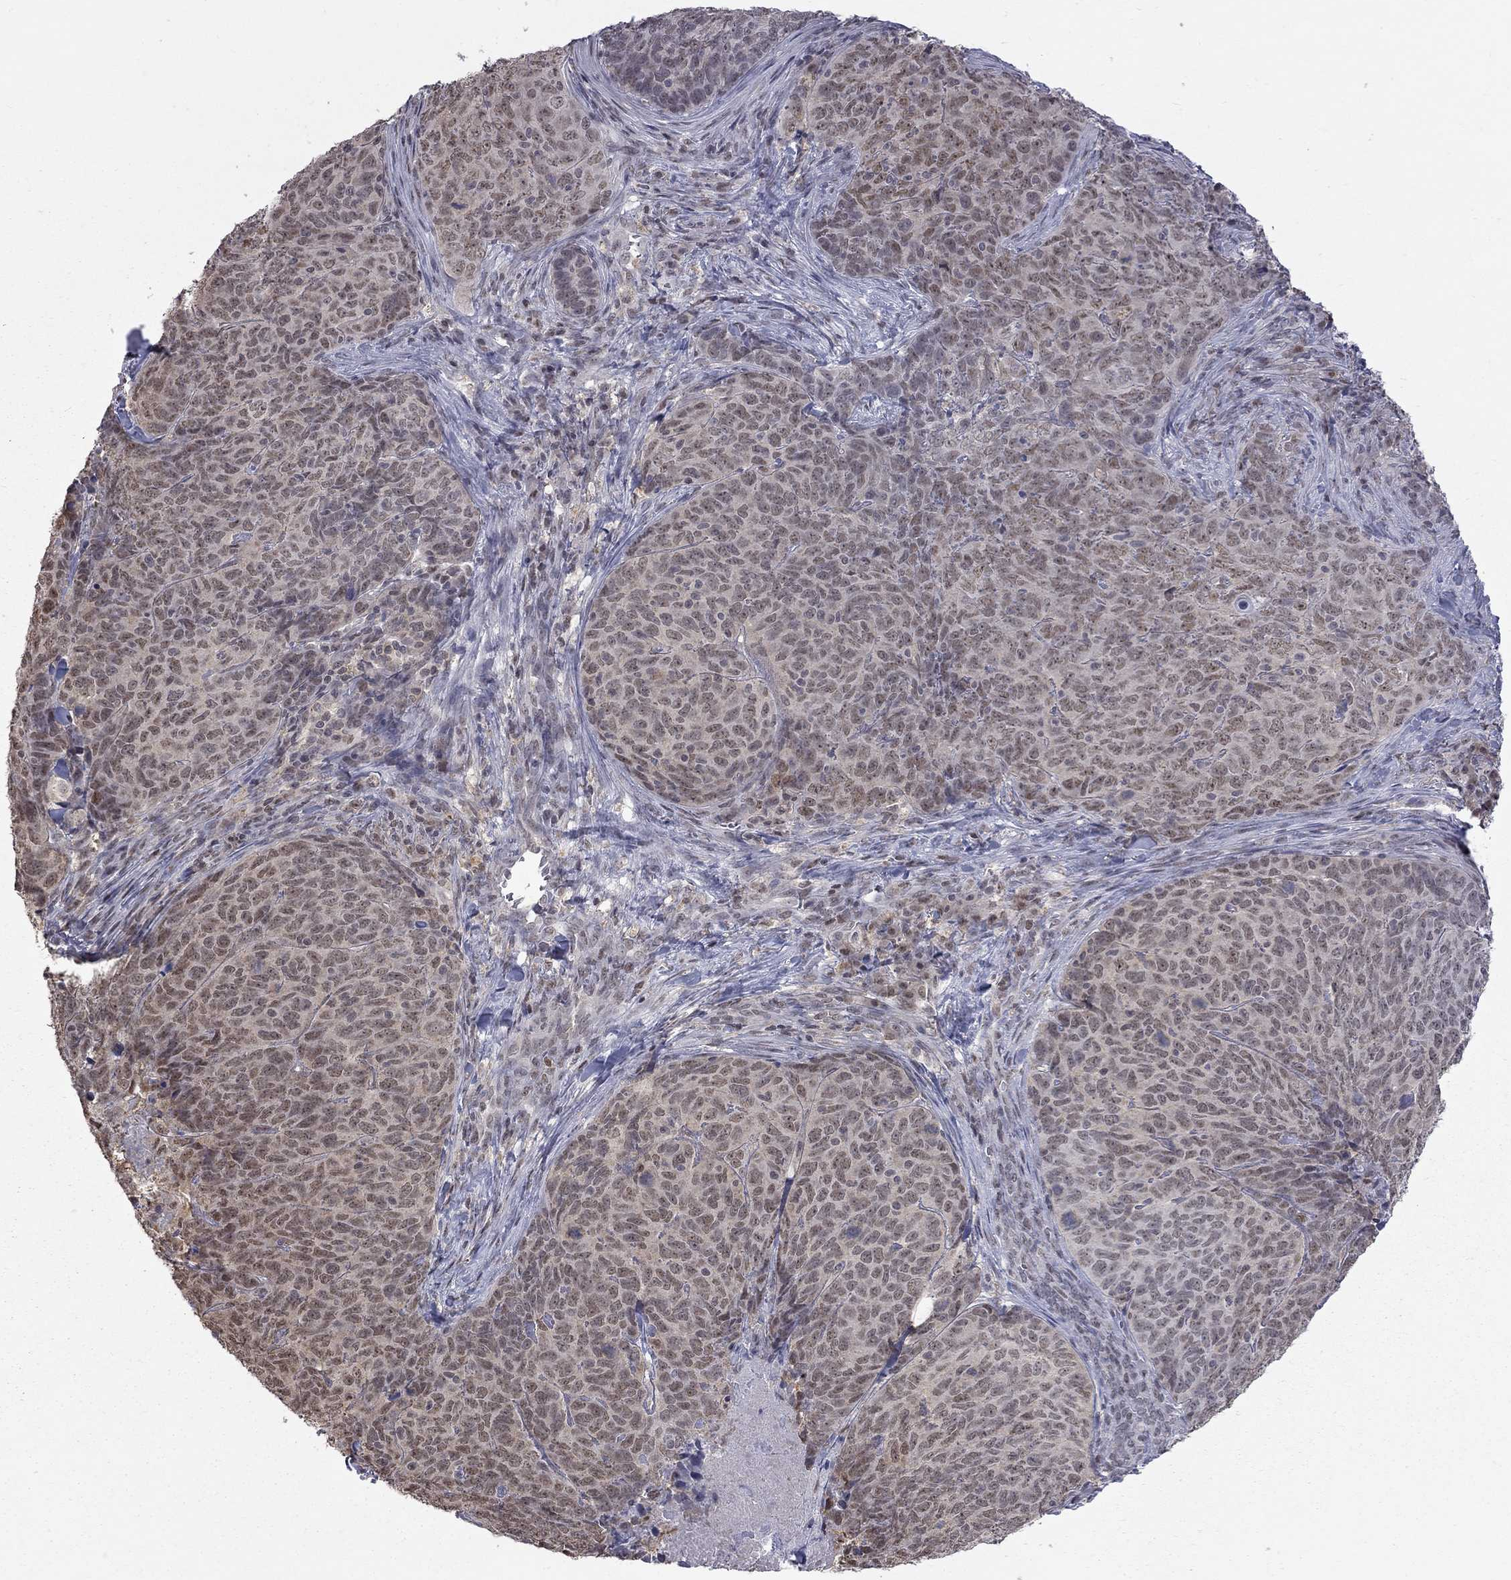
{"staining": {"intensity": "weak", "quantity": "<25%", "location": "nuclear"}, "tissue": "skin cancer", "cell_type": "Tumor cells", "image_type": "cancer", "snomed": [{"axis": "morphology", "description": "Squamous cell carcinoma, NOS"}, {"axis": "topography", "description": "Skin"}, {"axis": "topography", "description": "Anal"}], "caption": "Human skin cancer (squamous cell carcinoma) stained for a protein using IHC demonstrates no positivity in tumor cells.", "gene": "RFWD3", "patient": {"sex": "female", "age": 51}}